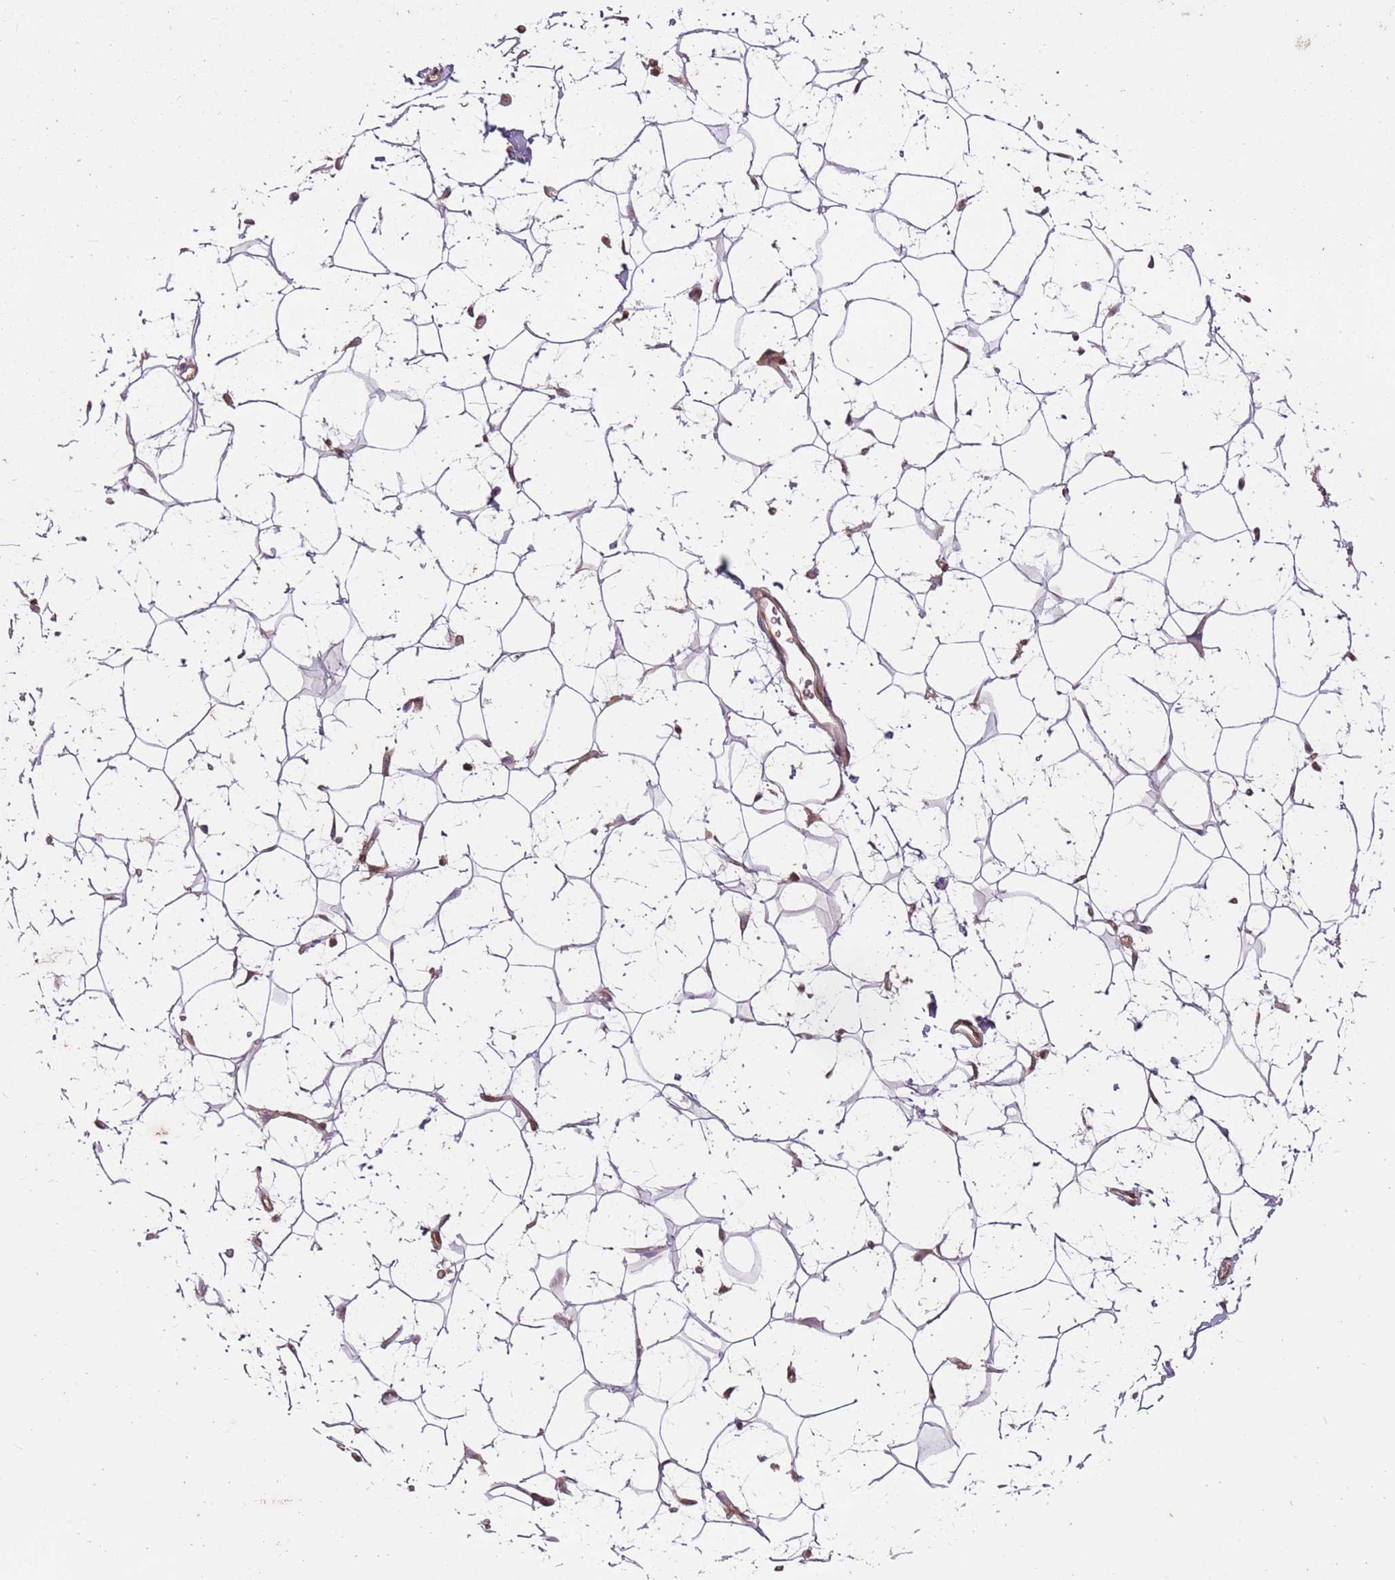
{"staining": {"intensity": "weak", "quantity": ">75%", "location": "cytoplasmic/membranous"}, "tissue": "adipose tissue", "cell_type": "Adipocytes", "image_type": "normal", "snomed": [{"axis": "morphology", "description": "Normal tissue, NOS"}, {"axis": "topography", "description": "Breast"}], "caption": "Immunohistochemical staining of normal human adipose tissue shows >75% levels of weak cytoplasmic/membranous protein staining in approximately >75% of adipocytes.", "gene": "CAPN9", "patient": {"sex": "female", "age": 26}}